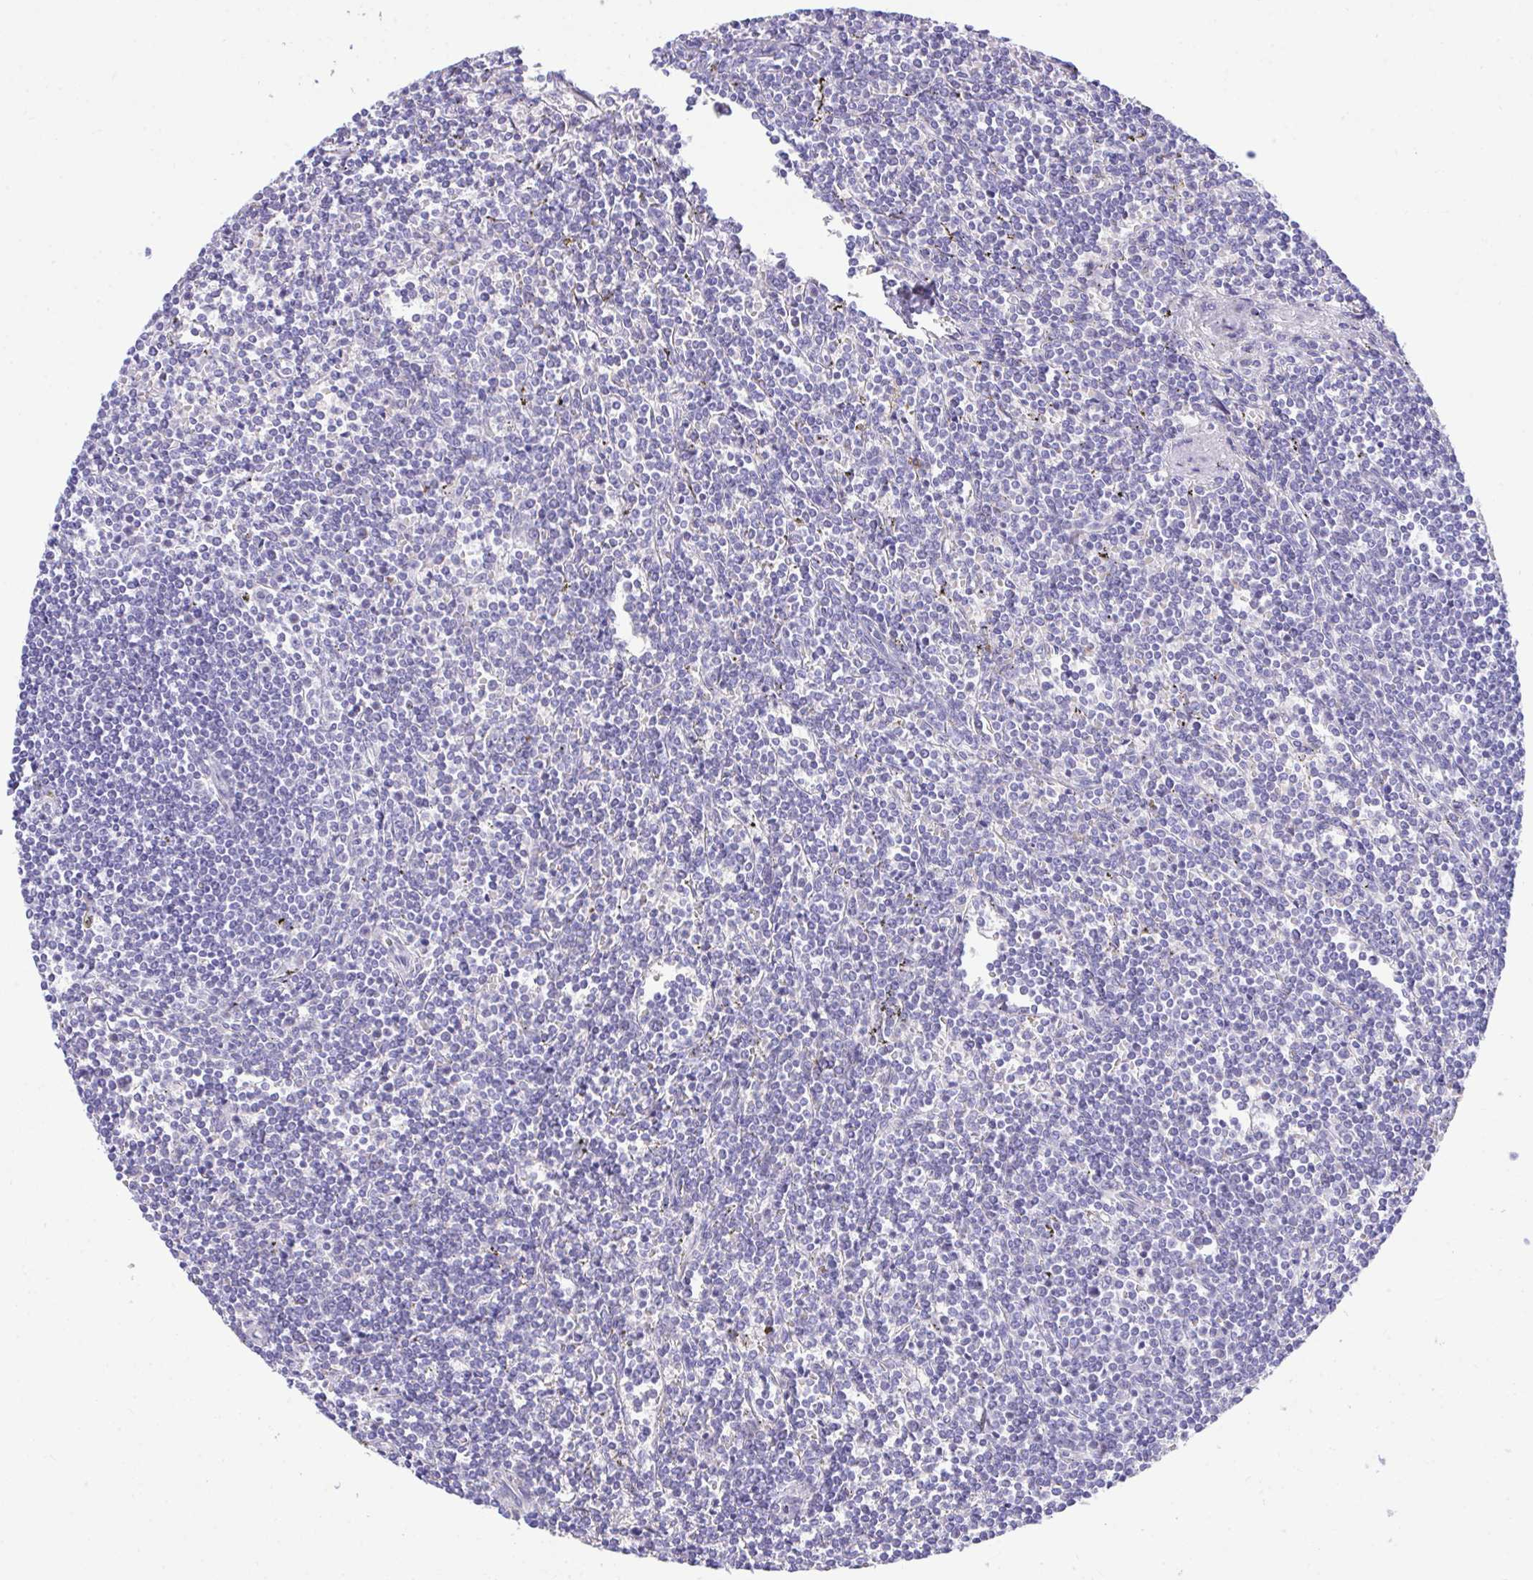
{"staining": {"intensity": "negative", "quantity": "none", "location": "none"}, "tissue": "lymphoma", "cell_type": "Tumor cells", "image_type": "cancer", "snomed": [{"axis": "morphology", "description": "Malignant lymphoma, non-Hodgkin's type, Low grade"}, {"axis": "topography", "description": "Spleen"}], "caption": "DAB immunohistochemical staining of human lymphoma shows no significant positivity in tumor cells.", "gene": "PLEKHH1", "patient": {"sex": "male", "age": 78}}